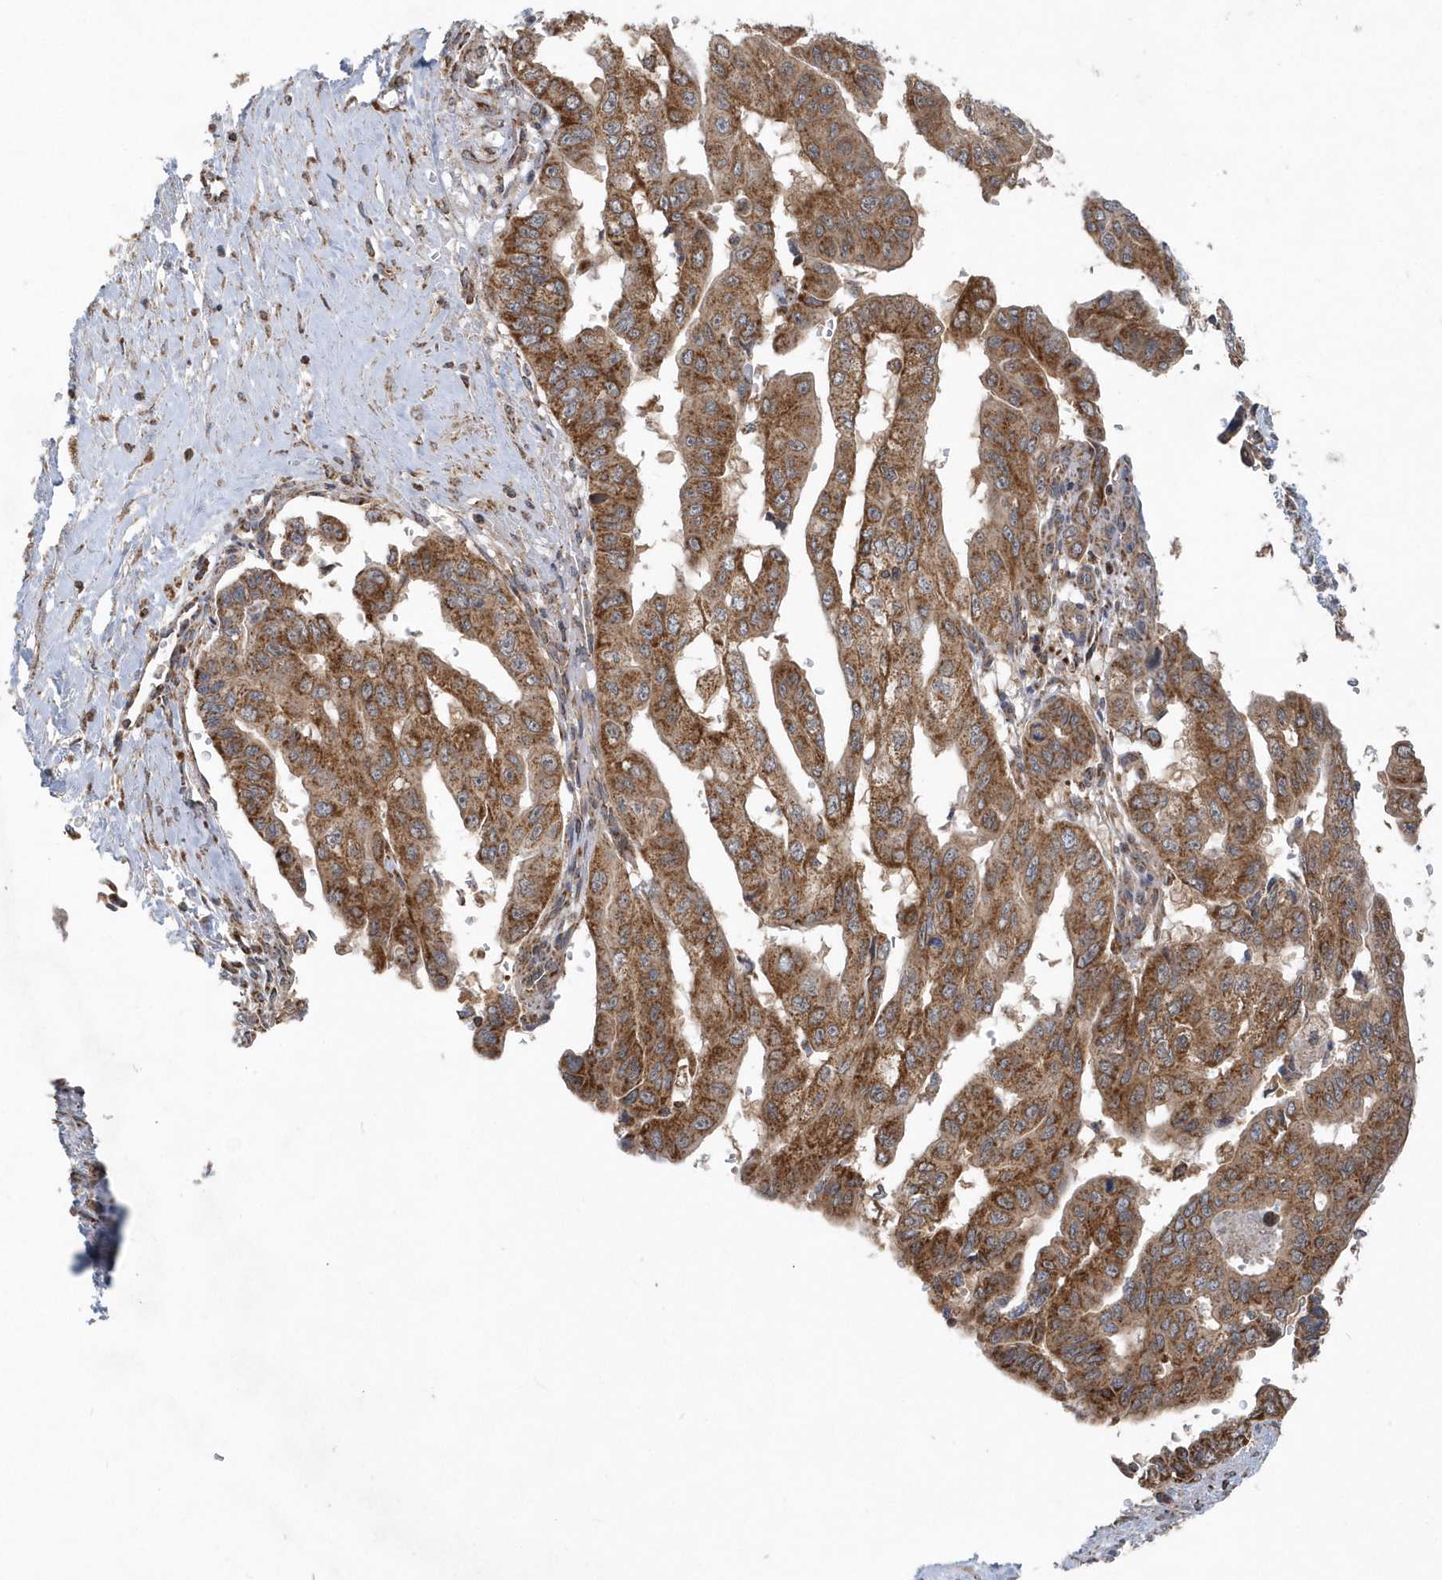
{"staining": {"intensity": "moderate", "quantity": ">75%", "location": "cytoplasmic/membranous"}, "tissue": "pancreatic cancer", "cell_type": "Tumor cells", "image_type": "cancer", "snomed": [{"axis": "morphology", "description": "Adenocarcinoma, NOS"}, {"axis": "topography", "description": "Pancreas"}], "caption": "This micrograph reveals immunohistochemistry staining of human adenocarcinoma (pancreatic), with medium moderate cytoplasmic/membranous expression in about >75% of tumor cells.", "gene": "PPP1R7", "patient": {"sex": "male", "age": 51}}